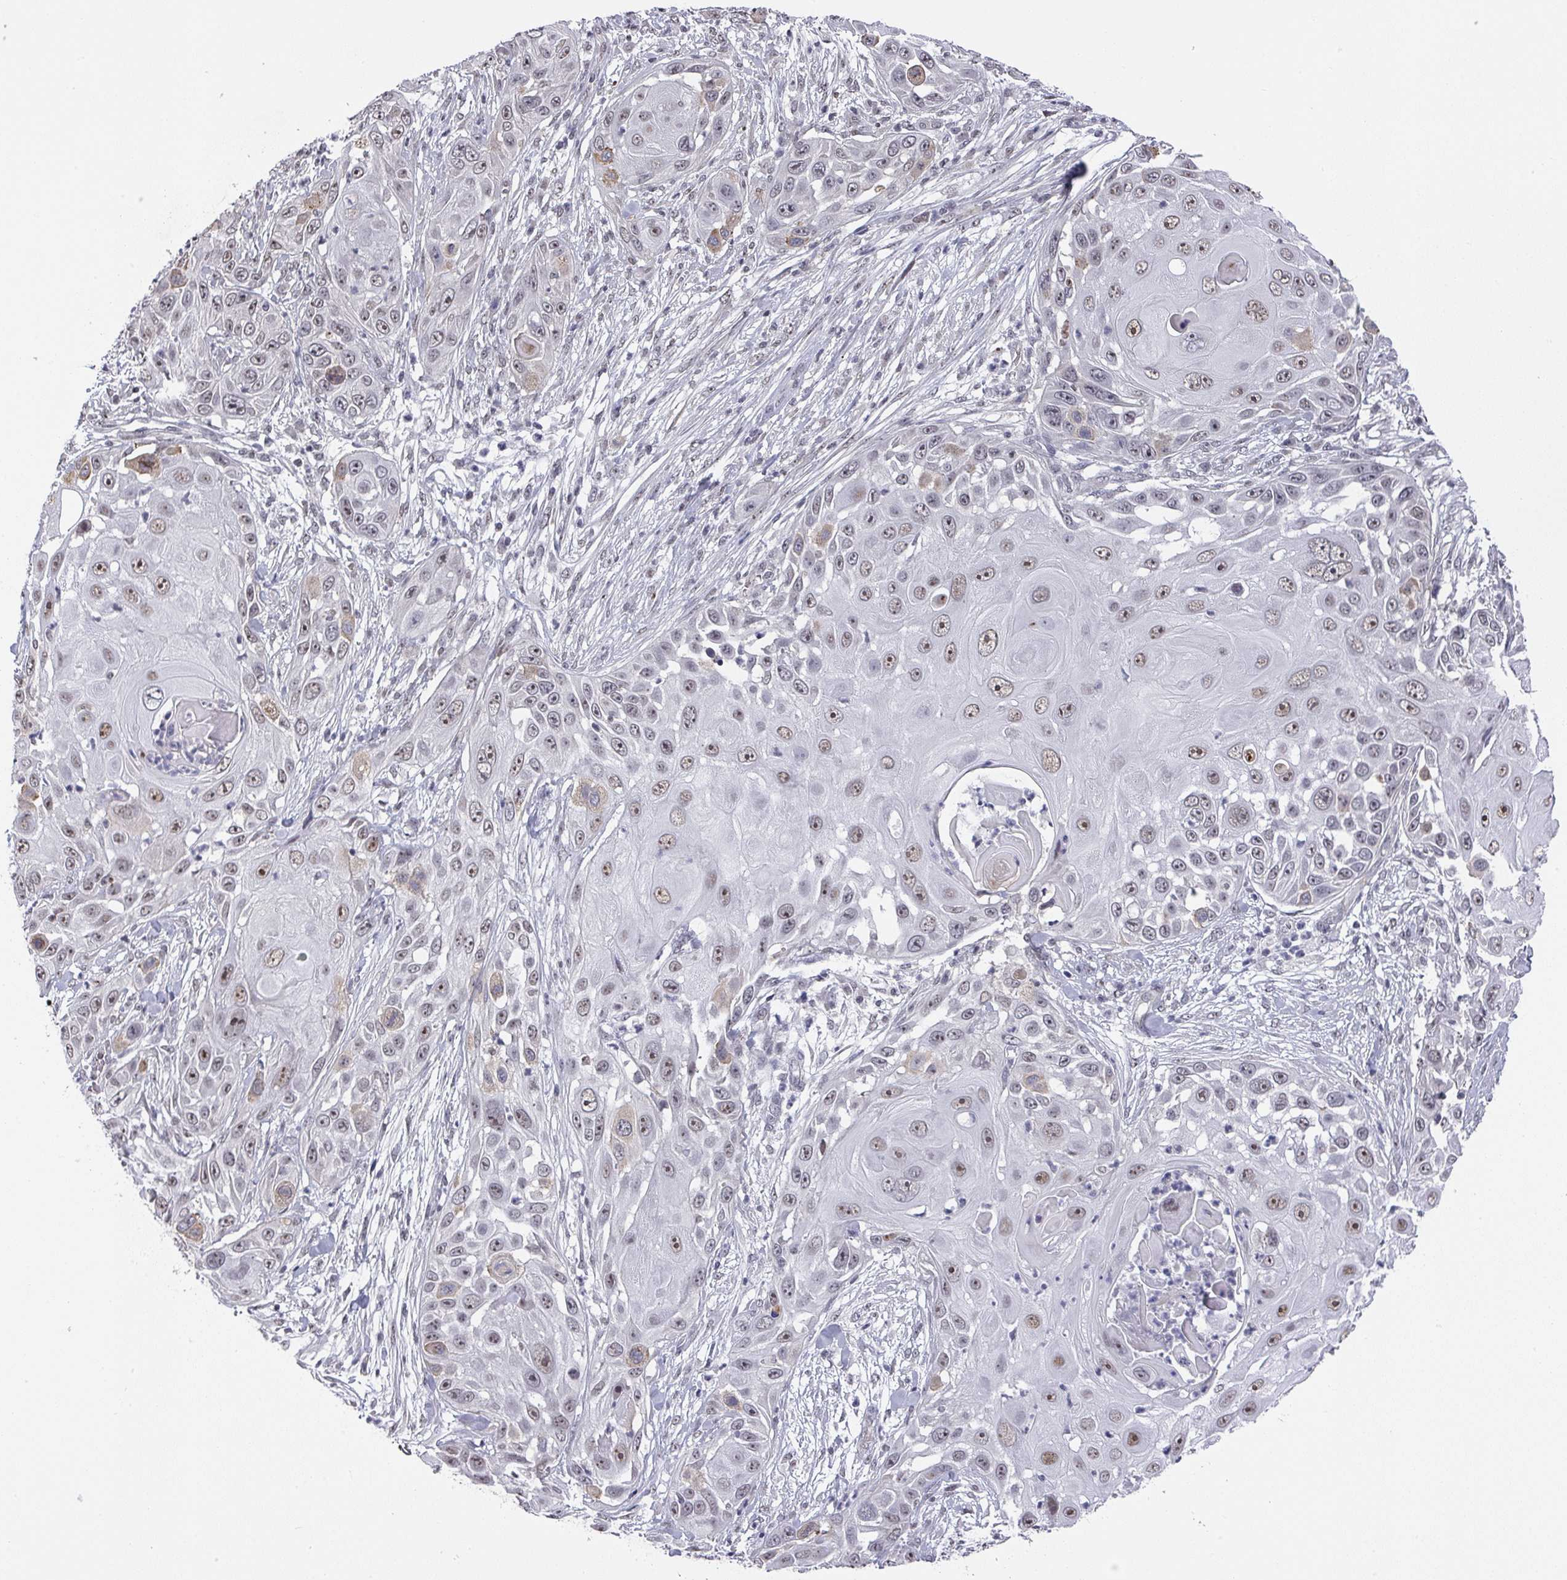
{"staining": {"intensity": "weak", "quantity": ">75%", "location": "nuclear"}, "tissue": "skin cancer", "cell_type": "Tumor cells", "image_type": "cancer", "snomed": [{"axis": "morphology", "description": "Squamous cell carcinoma, NOS"}, {"axis": "topography", "description": "Skin"}], "caption": "The micrograph displays a brown stain indicating the presence of a protein in the nuclear of tumor cells in skin cancer (squamous cell carcinoma). The protein is shown in brown color, while the nuclei are stained blue.", "gene": "ZNF654", "patient": {"sex": "female", "age": 44}}